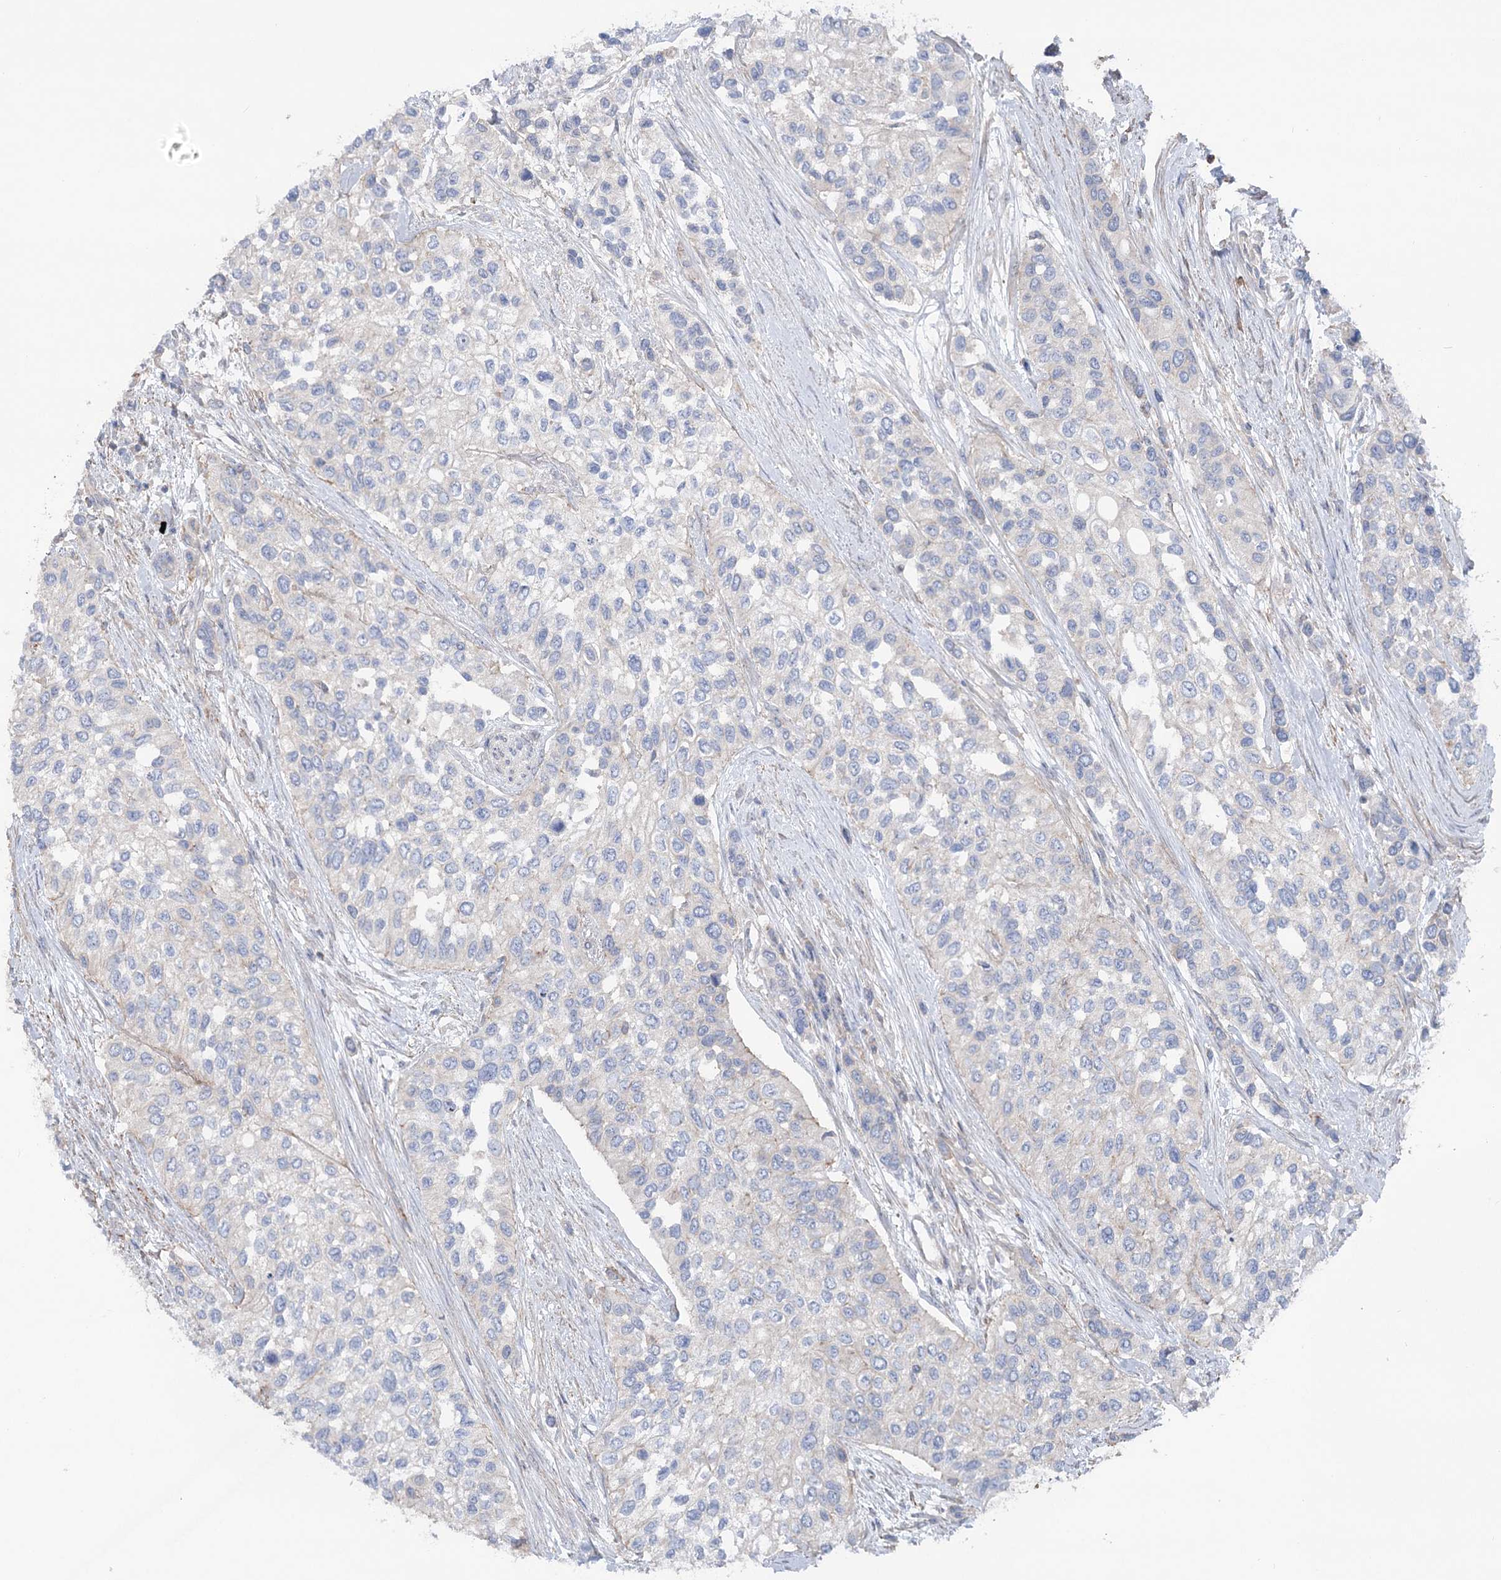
{"staining": {"intensity": "negative", "quantity": "none", "location": "none"}, "tissue": "urothelial cancer", "cell_type": "Tumor cells", "image_type": "cancer", "snomed": [{"axis": "morphology", "description": "Normal tissue, NOS"}, {"axis": "morphology", "description": "Urothelial carcinoma, High grade"}, {"axis": "topography", "description": "Vascular tissue"}, {"axis": "topography", "description": "Urinary bladder"}], "caption": "IHC micrograph of neoplastic tissue: urothelial carcinoma (high-grade) stained with DAB shows no significant protein expression in tumor cells.", "gene": "LARP1B", "patient": {"sex": "female", "age": 56}}